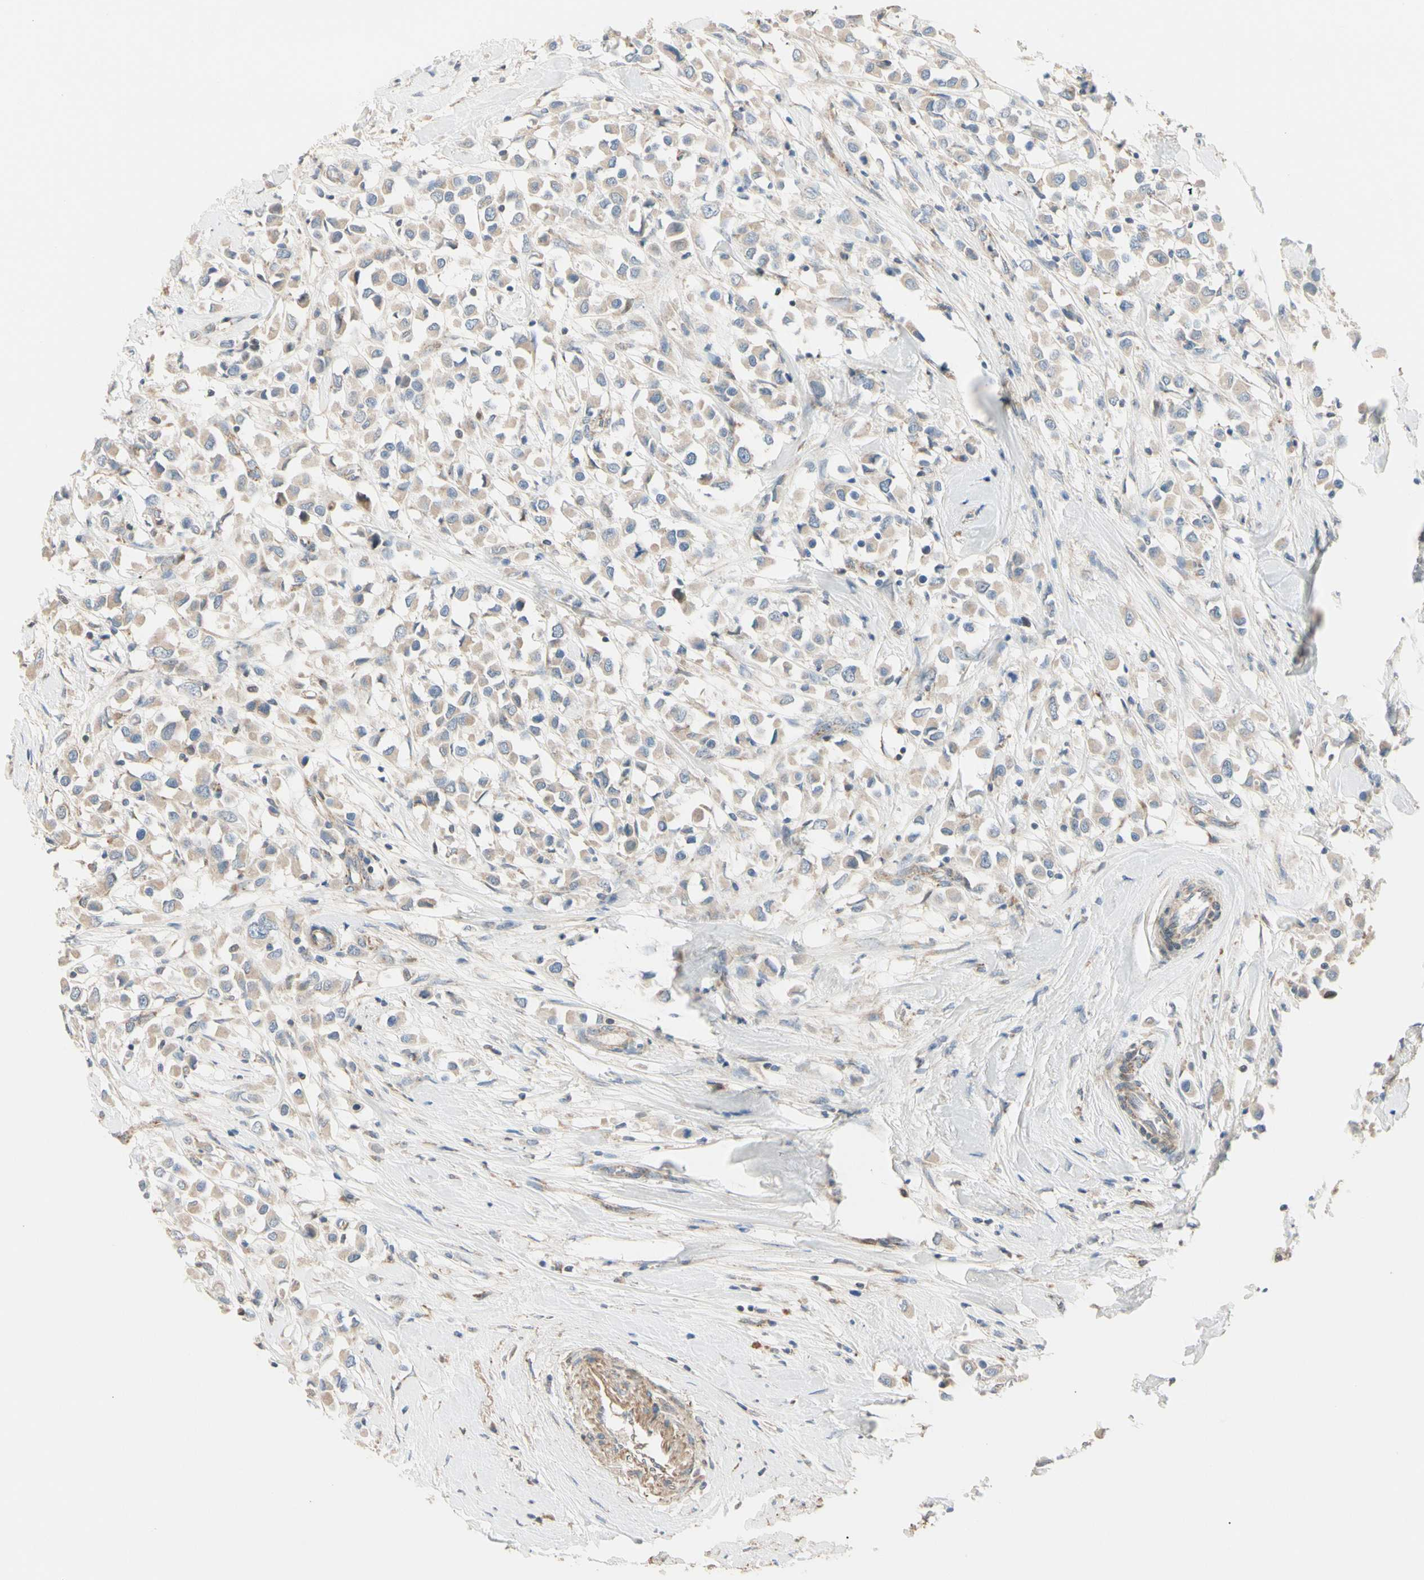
{"staining": {"intensity": "weak", "quantity": ">75%", "location": "cytoplasmic/membranous"}, "tissue": "breast cancer", "cell_type": "Tumor cells", "image_type": "cancer", "snomed": [{"axis": "morphology", "description": "Duct carcinoma"}, {"axis": "topography", "description": "Breast"}], "caption": "This is an image of IHC staining of breast cancer, which shows weak positivity in the cytoplasmic/membranous of tumor cells.", "gene": "EPHA3", "patient": {"sex": "female", "age": 61}}